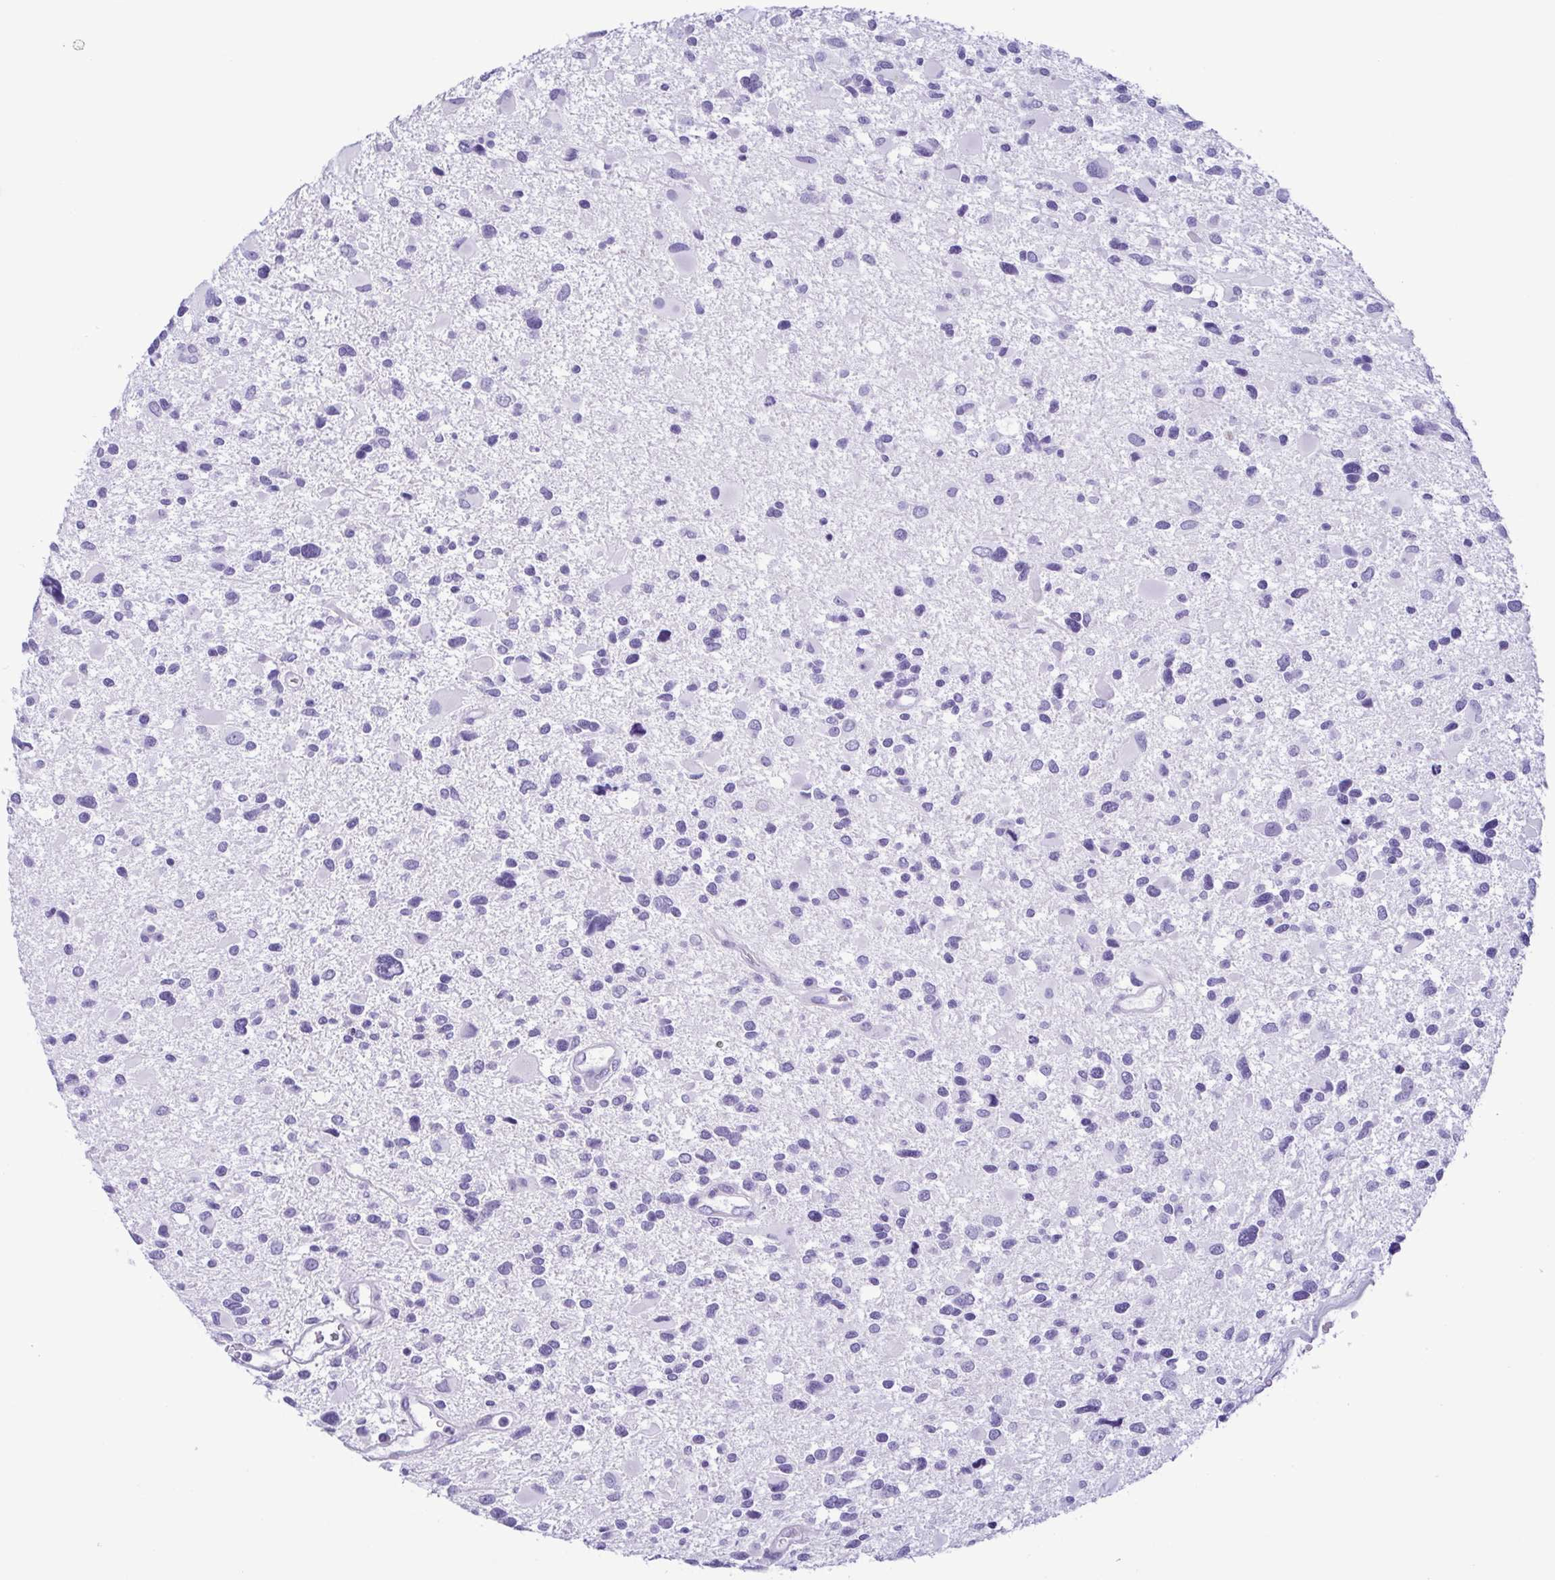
{"staining": {"intensity": "negative", "quantity": "none", "location": "none"}, "tissue": "glioma", "cell_type": "Tumor cells", "image_type": "cancer", "snomed": [{"axis": "morphology", "description": "Glioma, malignant, Low grade"}, {"axis": "topography", "description": "Brain"}], "caption": "Immunohistochemical staining of glioma exhibits no significant staining in tumor cells. (DAB IHC, high magnification).", "gene": "LTF", "patient": {"sex": "female", "age": 32}}